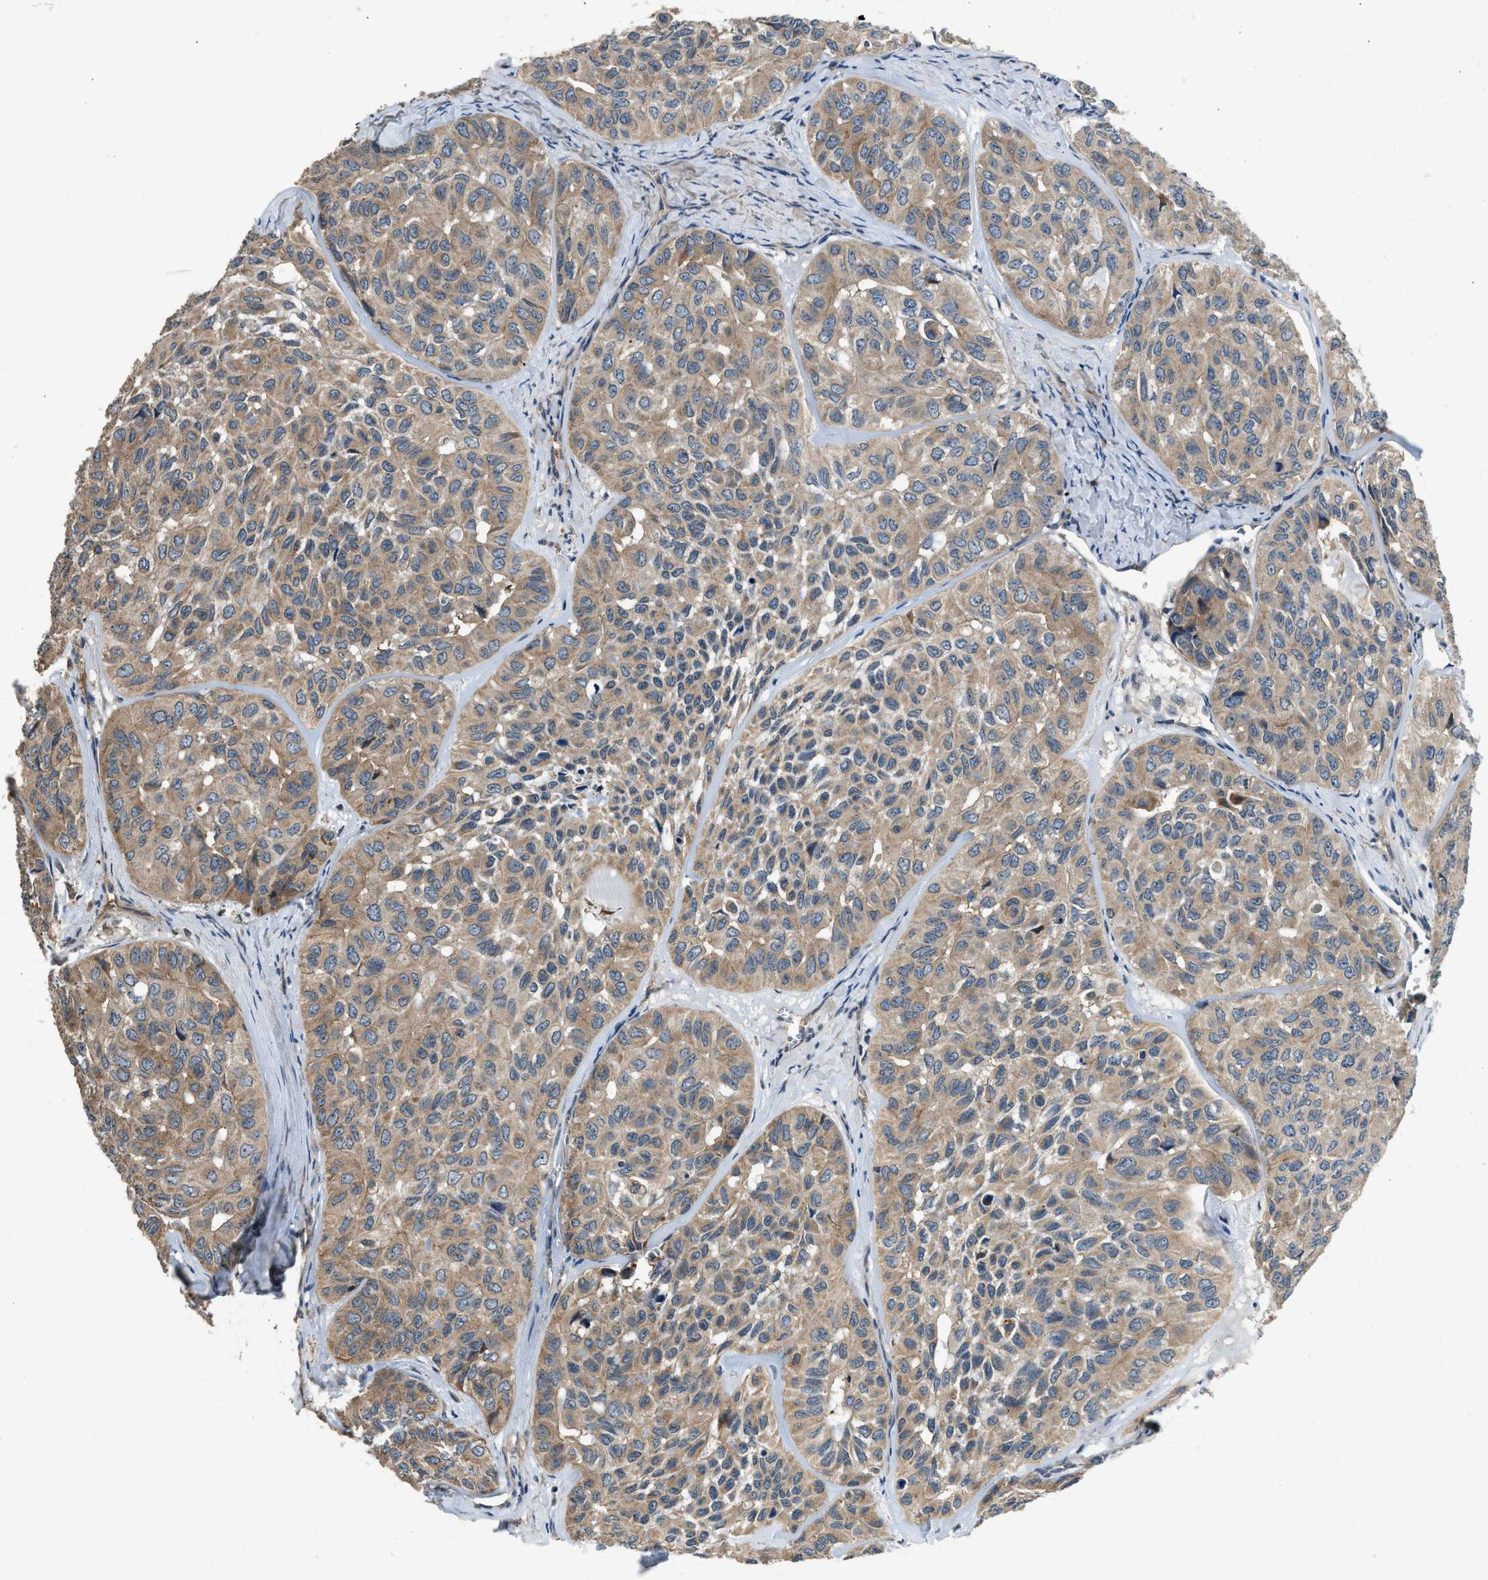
{"staining": {"intensity": "moderate", "quantity": ">75%", "location": "cytoplasmic/membranous"}, "tissue": "head and neck cancer", "cell_type": "Tumor cells", "image_type": "cancer", "snomed": [{"axis": "morphology", "description": "Adenocarcinoma, NOS"}, {"axis": "topography", "description": "Salivary gland, NOS"}, {"axis": "topography", "description": "Head-Neck"}], "caption": "Immunohistochemistry of head and neck cancer displays medium levels of moderate cytoplasmic/membranous positivity in approximately >75% of tumor cells.", "gene": "IL3RA", "patient": {"sex": "female", "age": 76}}